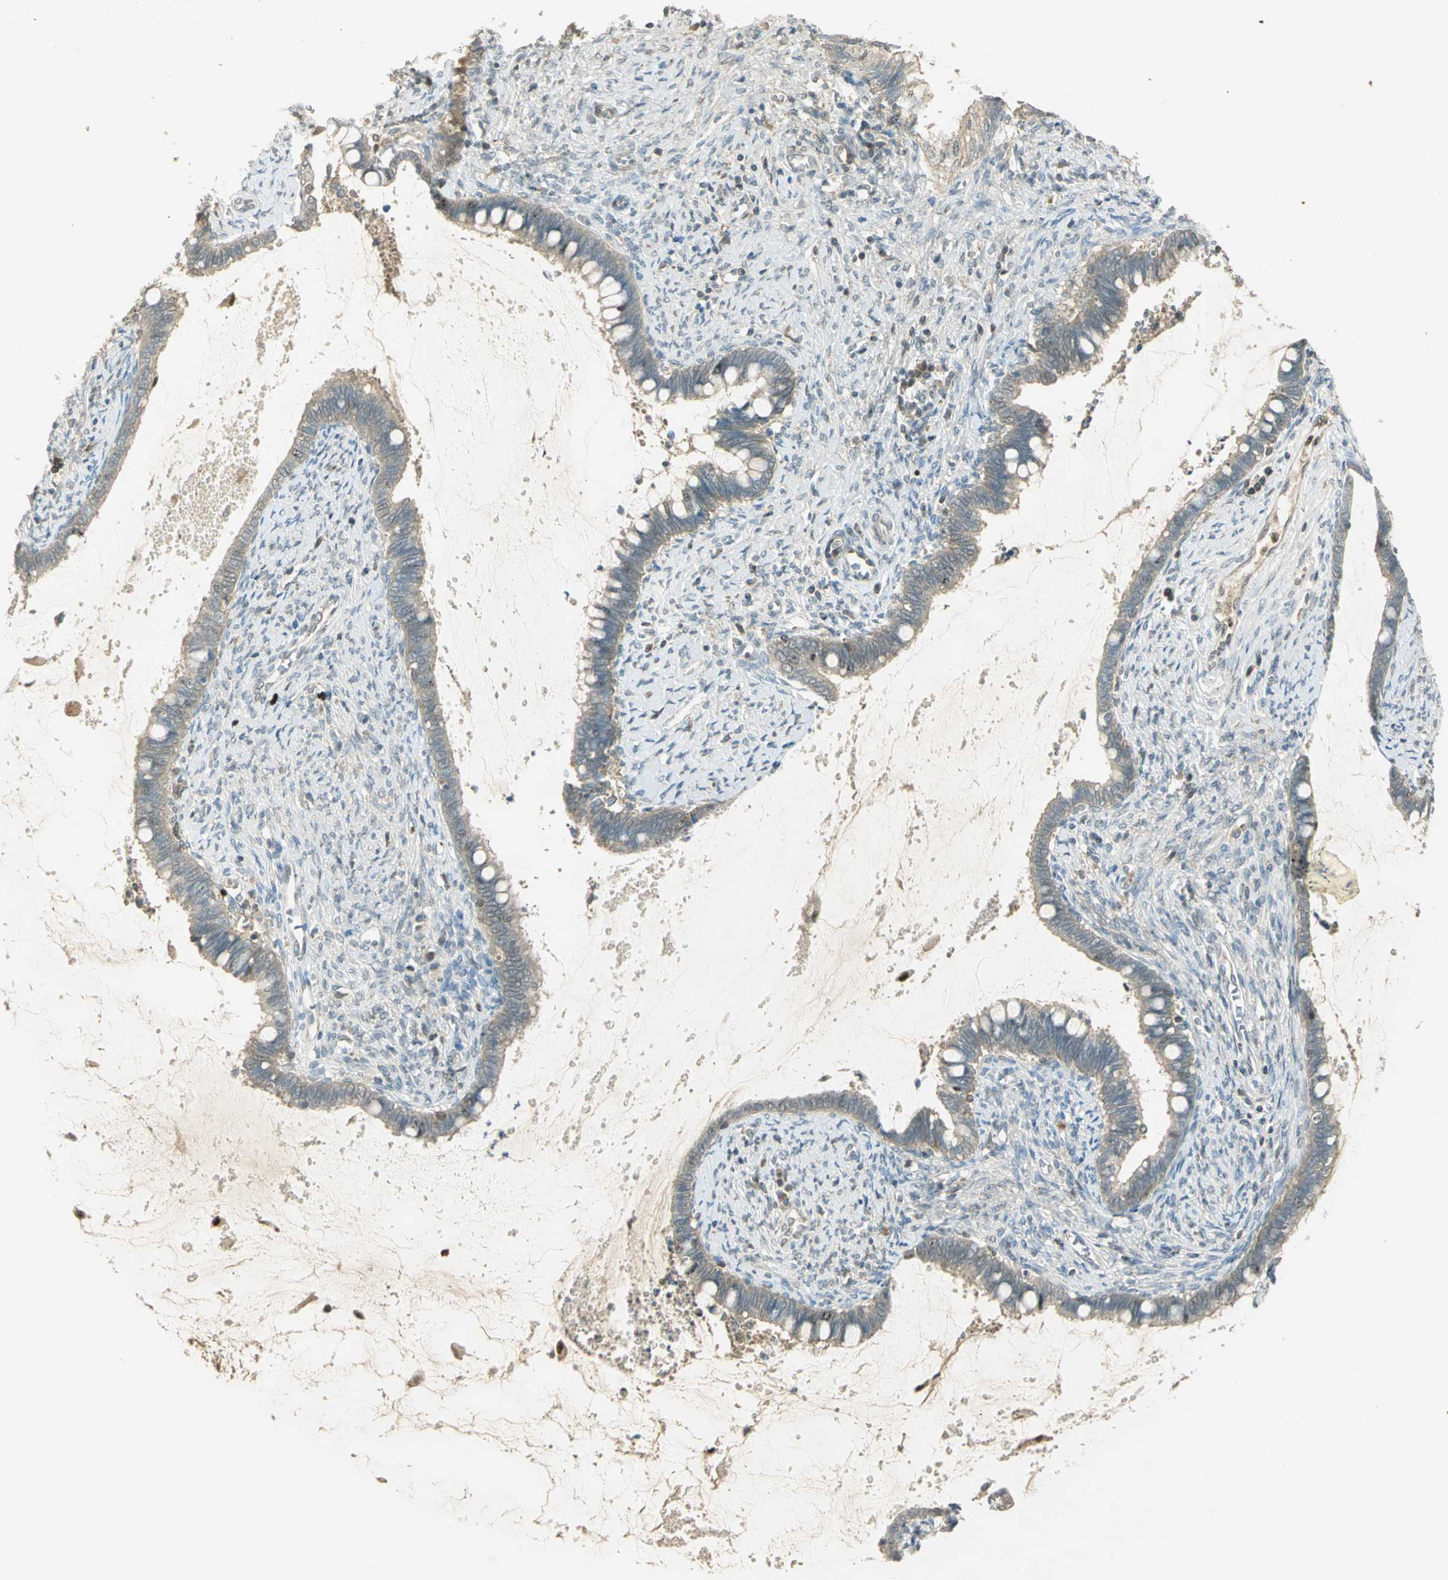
{"staining": {"intensity": "moderate", "quantity": ">75%", "location": "cytoplasmic/membranous"}, "tissue": "cervical cancer", "cell_type": "Tumor cells", "image_type": "cancer", "snomed": [{"axis": "morphology", "description": "Adenocarcinoma, NOS"}, {"axis": "topography", "description": "Cervix"}], "caption": "Cervical adenocarcinoma tissue exhibits moderate cytoplasmic/membranous expression in approximately >75% of tumor cells, visualized by immunohistochemistry. (DAB IHC with brightfield microscopy, high magnification).", "gene": "BIRC2", "patient": {"sex": "female", "age": 44}}